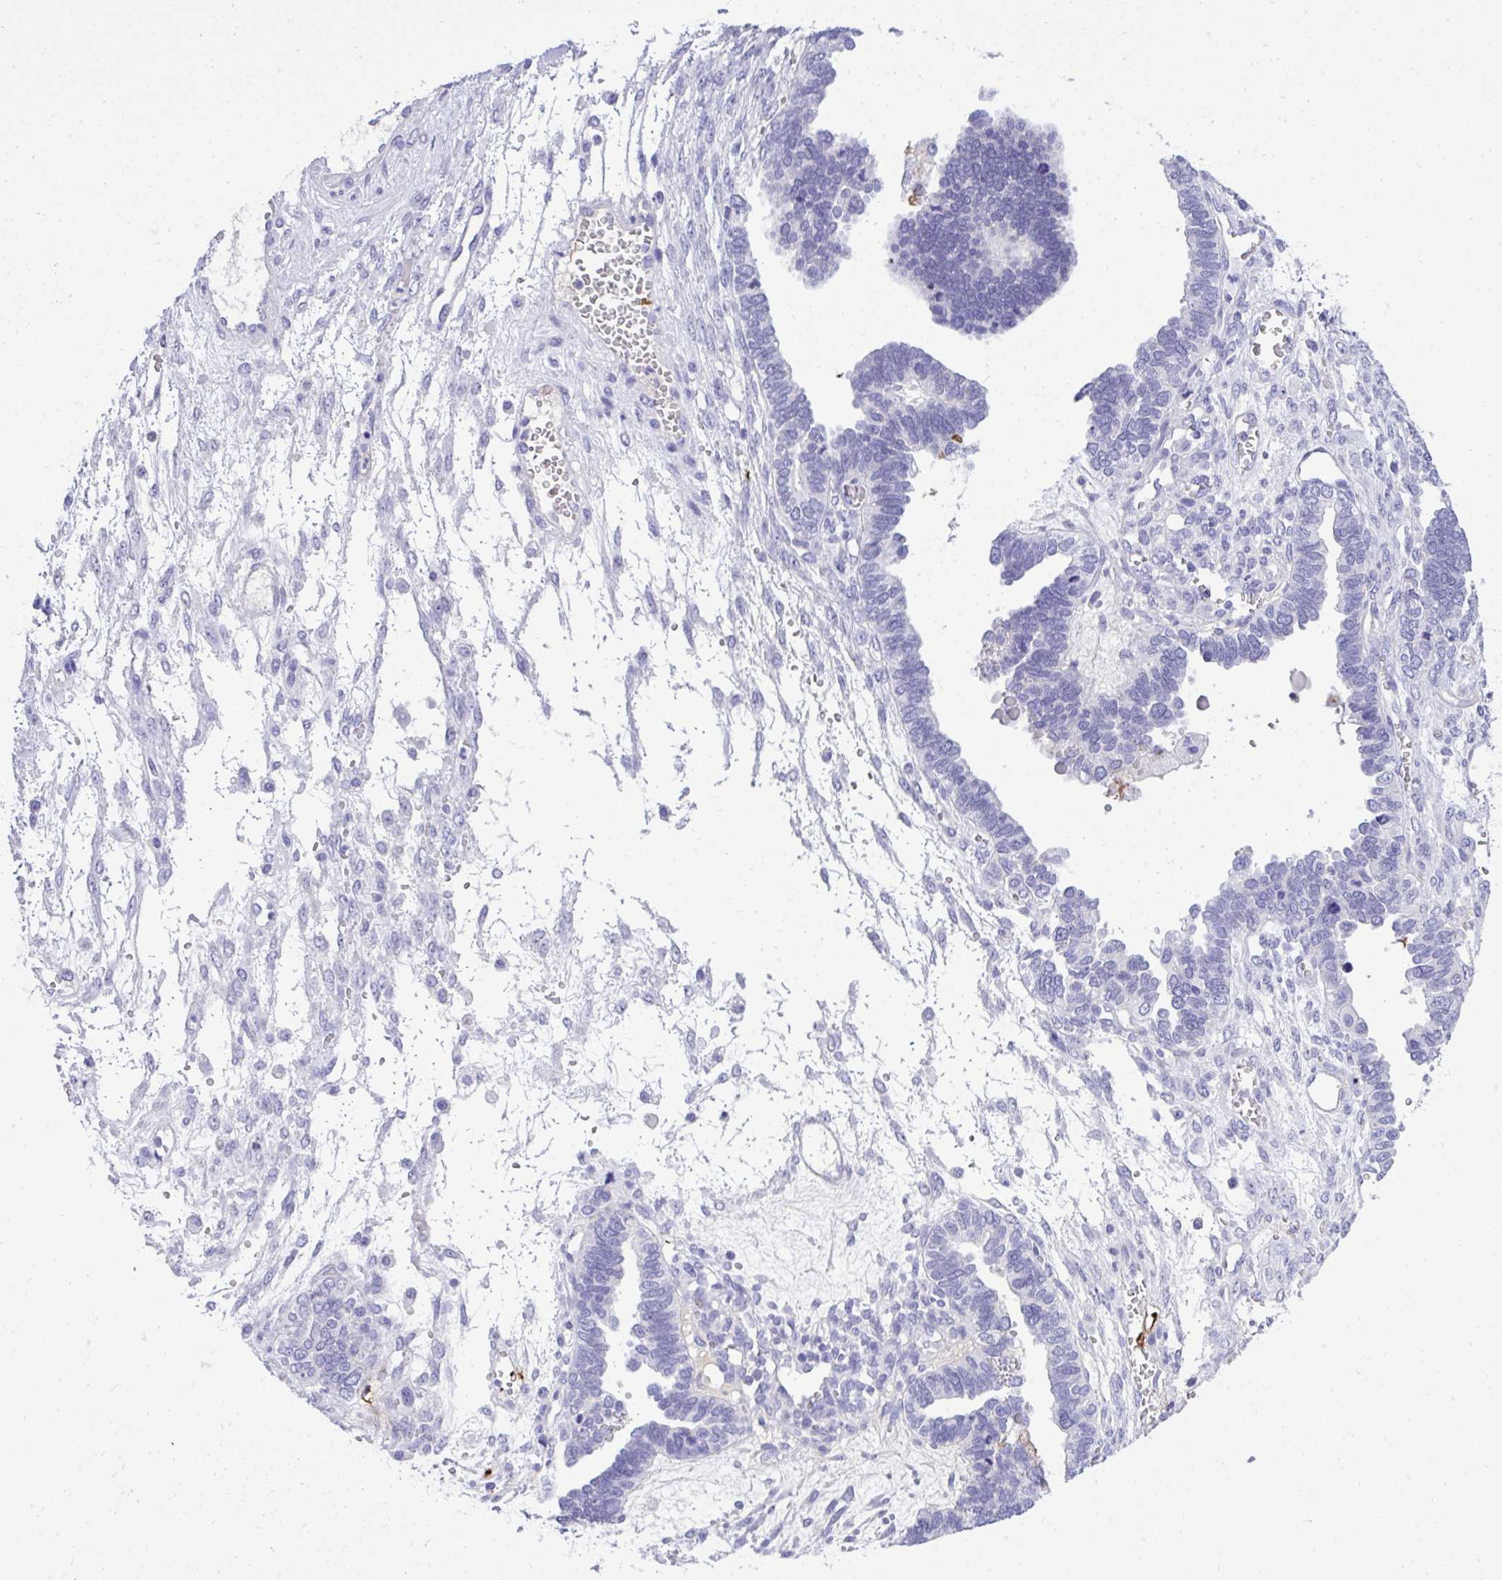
{"staining": {"intensity": "negative", "quantity": "none", "location": "none"}, "tissue": "ovarian cancer", "cell_type": "Tumor cells", "image_type": "cancer", "snomed": [{"axis": "morphology", "description": "Cystadenocarcinoma, serous, NOS"}, {"axis": "topography", "description": "Ovary"}], "caption": "An immunohistochemistry (IHC) histopathology image of ovarian cancer is shown. There is no staining in tumor cells of ovarian cancer.", "gene": "ST6GALNAC3", "patient": {"sex": "female", "age": 51}}